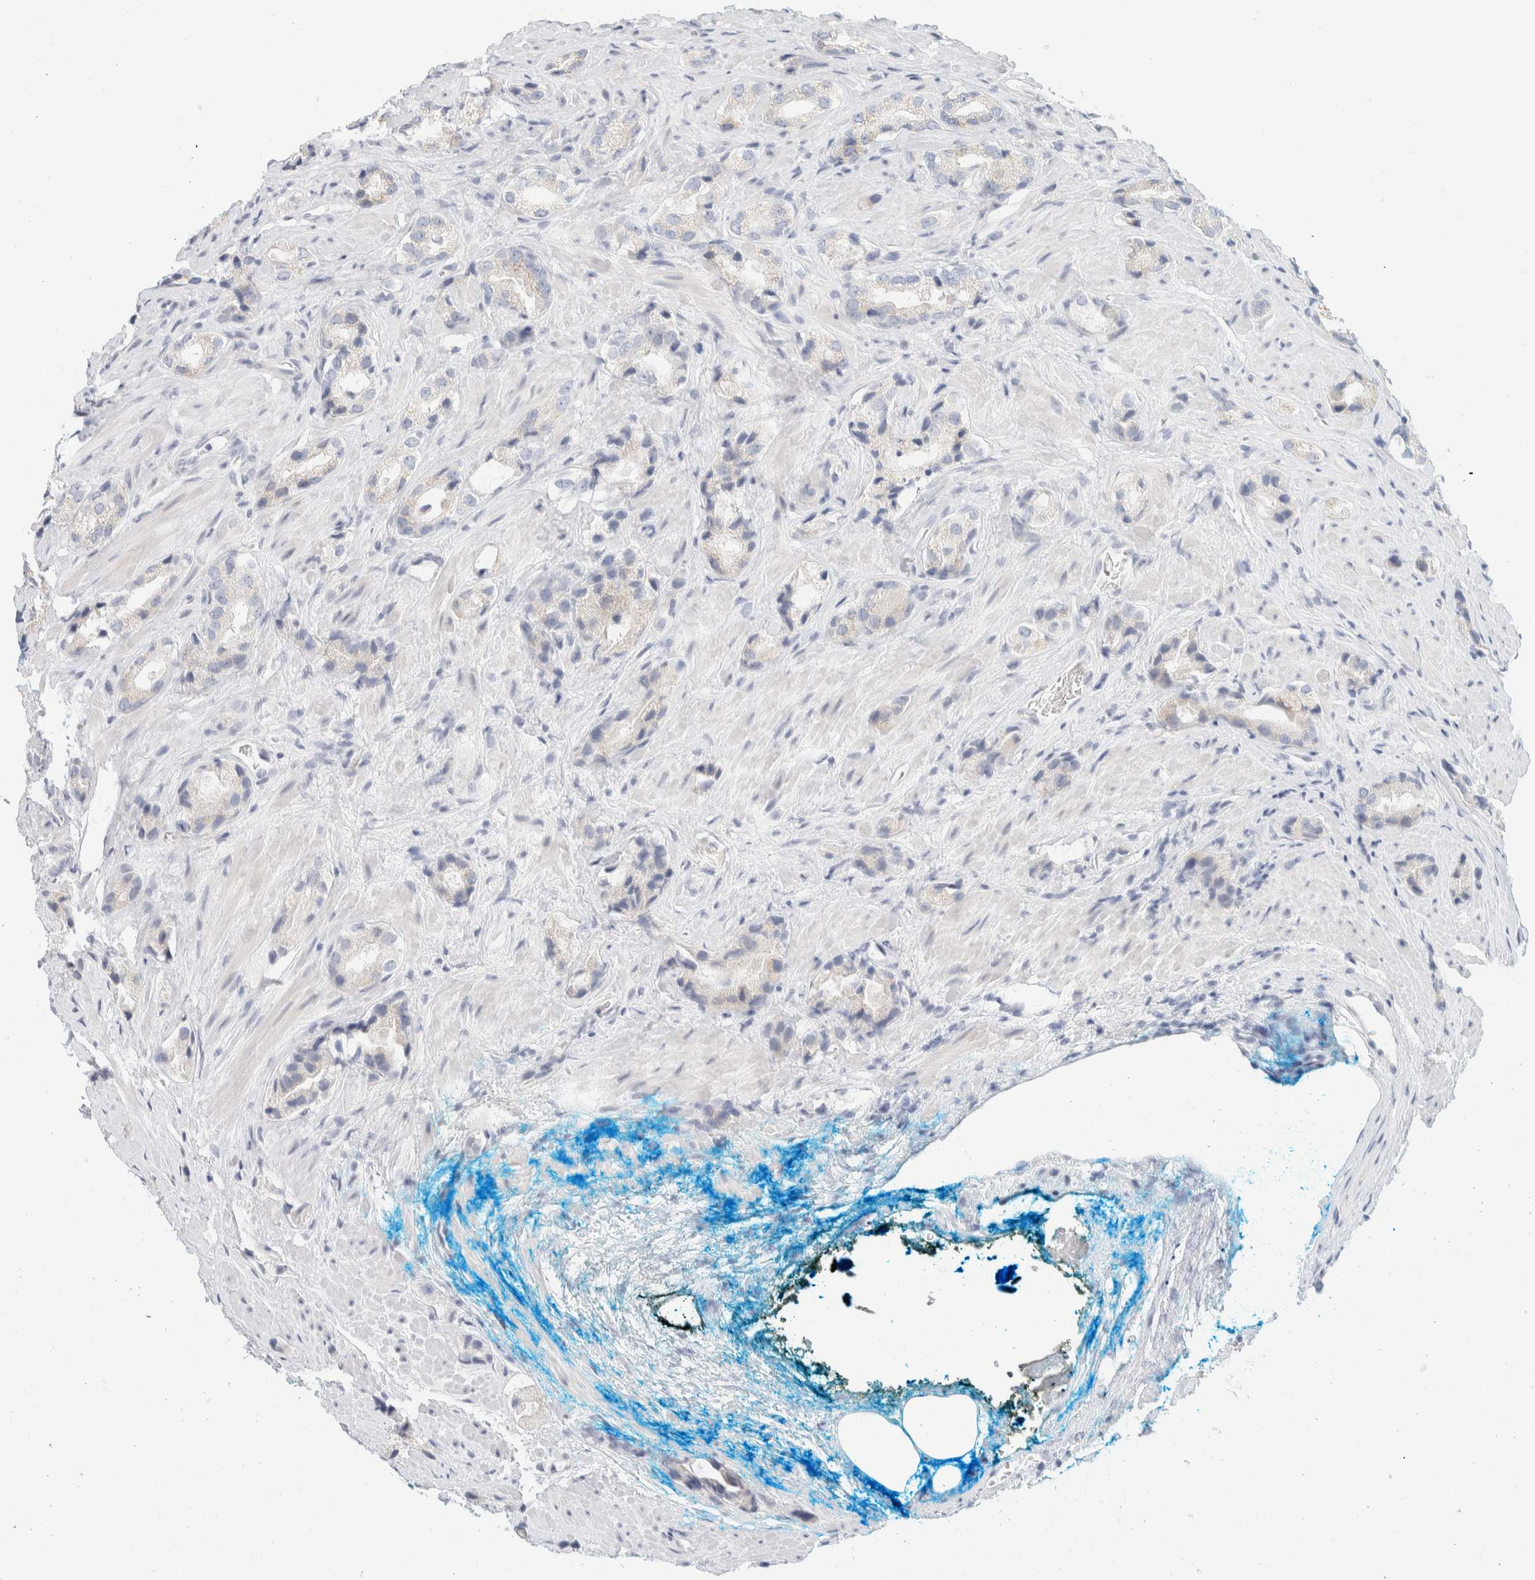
{"staining": {"intensity": "negative", "quantity": "none", "location": "none"}, "tissue": "prostate cancer", "cell_type": "Tumor cells", "image_type": "cancer", "snomed": [{"axis": "morphology", "description": "Adenocarcinoma, High grade"}, {"axis": "topography", "description": "Prostate"}], "caption": "This histopathology image is of prostate cancer (high-grade adenocarcinoma) stained with immunohistochemistry (IHC) to label a protein in brown with the nuclei are counter-stained blue. There is no staining in tumor cells.", "gene": "SPNS3", "patient": {"sex": "male", "age": 63}}